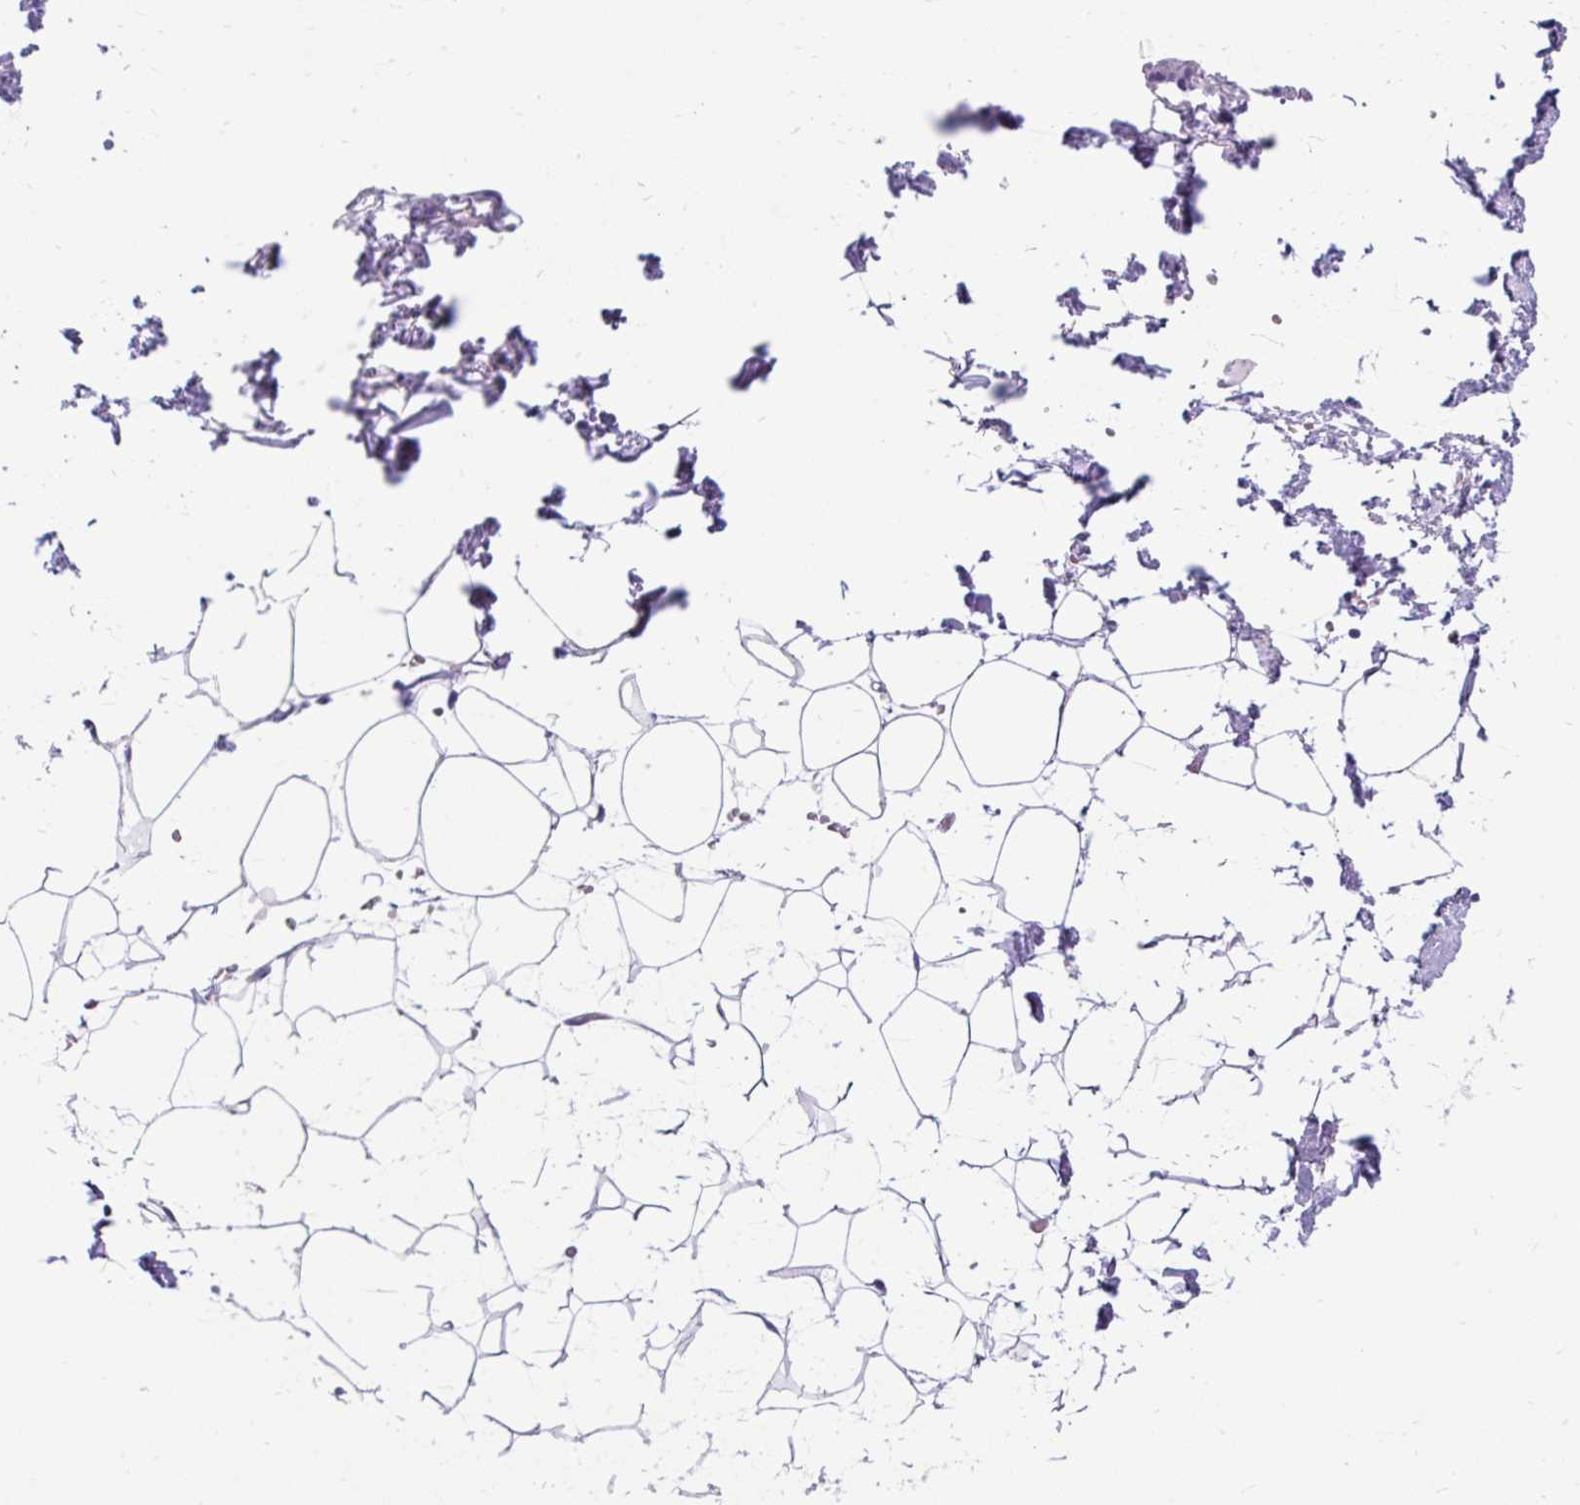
{"staining": {"intensity": "negative", "quantity": "none", "location": "none"}, "tissue": "adipose tissue", "cell_type": "Adipocytes", "image_type": "normal", "snomed": [{"axis": "morphology", "description": "Normal tissue, NOS"}, {"axis": "topography", "description": "Skin"}, {"axis": "topography", "description": "Peripheral nerve tissue"}], "caption": "Immunohistochemistry of unremarkable adipose tissue demonstrates no expression in adipocytes.", "gene": "SCGB1A1", "patient": {"sex": "female", "age": 56}}